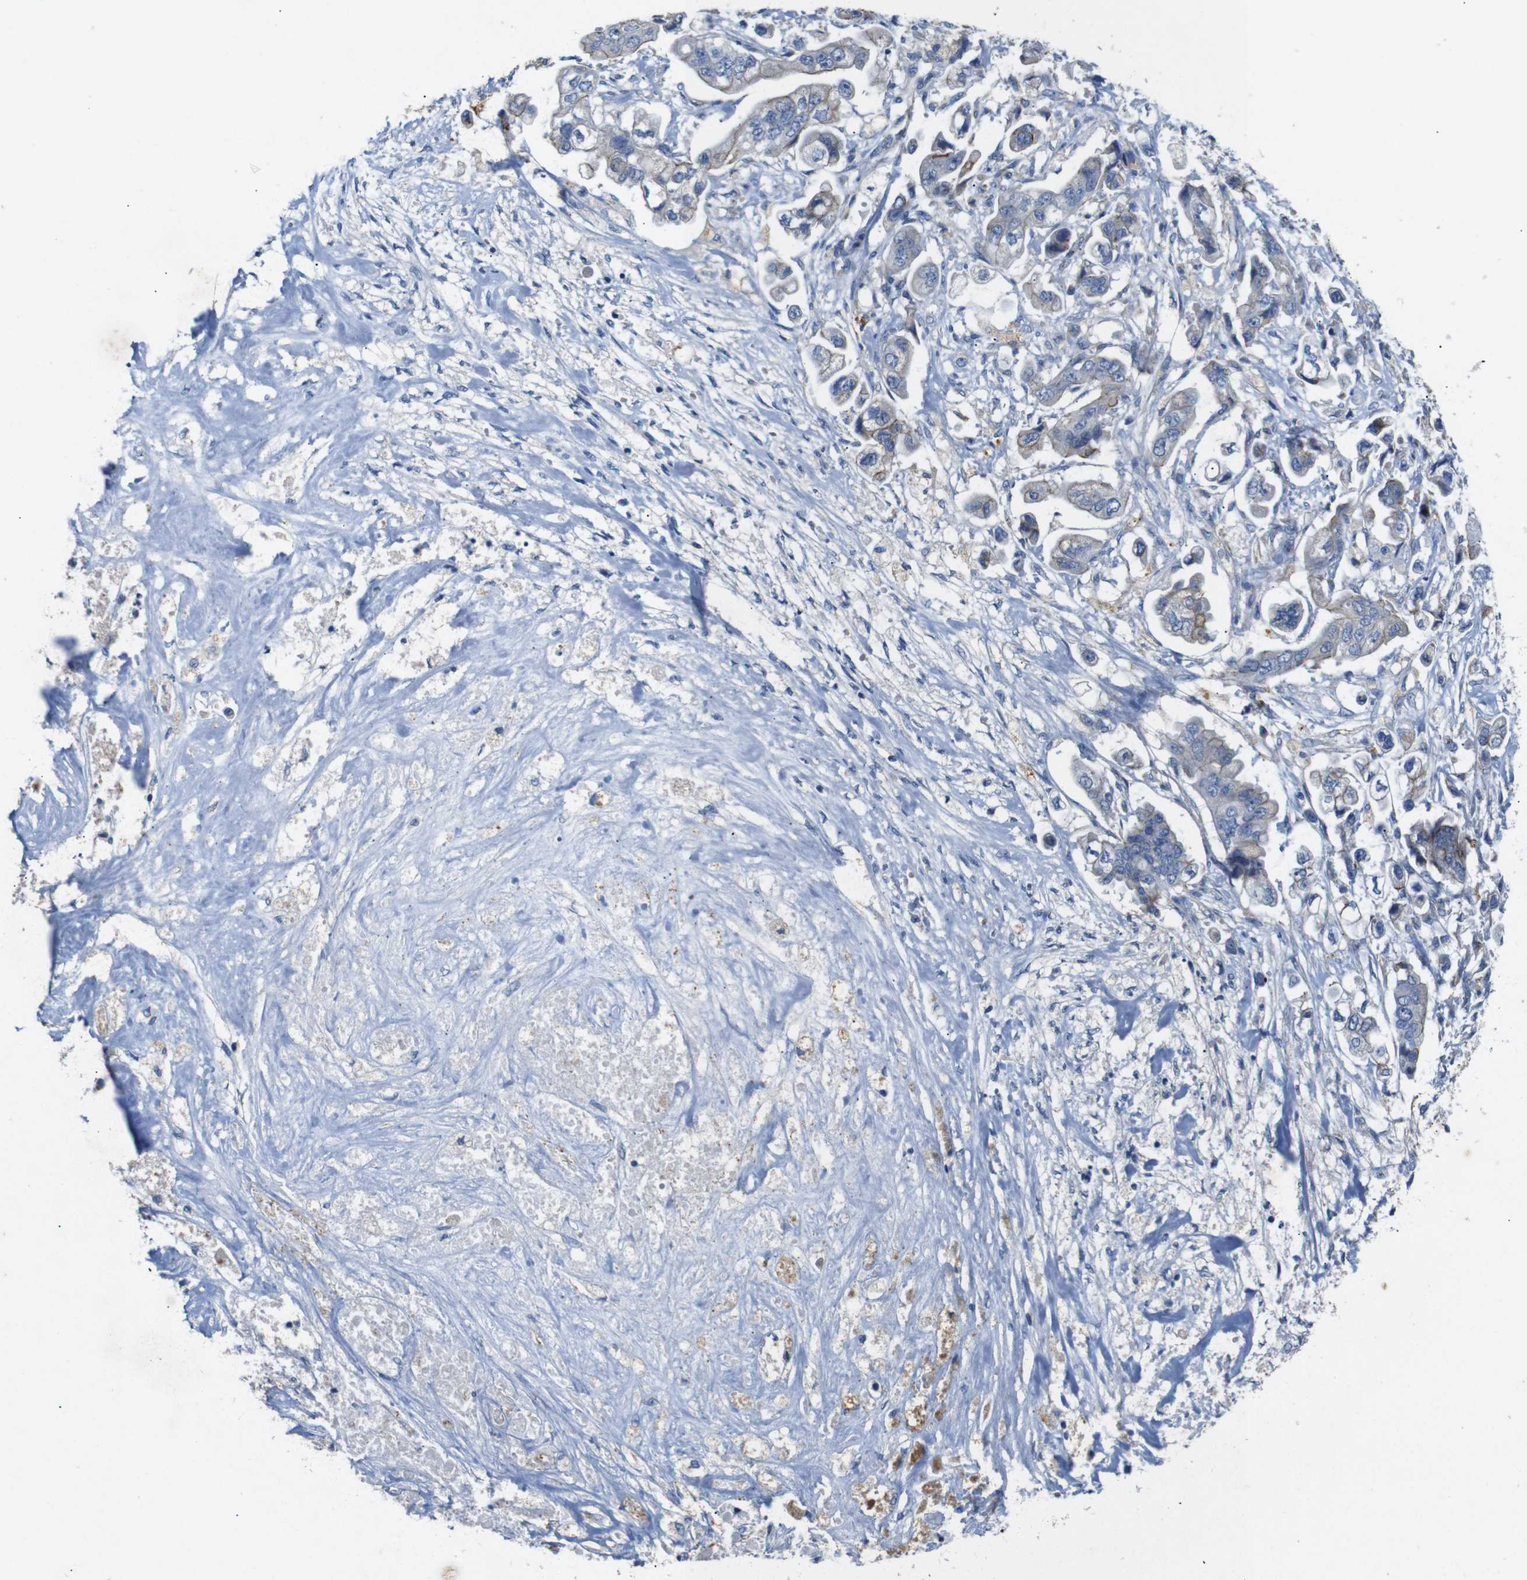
{"staining": {"intensity": "weak", "quantity": "<25%", "location": "cytoplasmic/membranous"}, "tissue": "stomach cancer", "cell_type": "Tumor cells", "image_type": "cancer", "snomed": [{"axis": "morphology", "description": "Adenocarcinoma, NOS"}, {"axis": "topography", "description": "Stomach"}], "caption": "Stomach cancer (adenocarcinoma) was stained to show a protein in brown. There is no significant positivity in tumor cells.", "gene": "NHLRC3", "patient": {"sex": "male", "age": 62}}